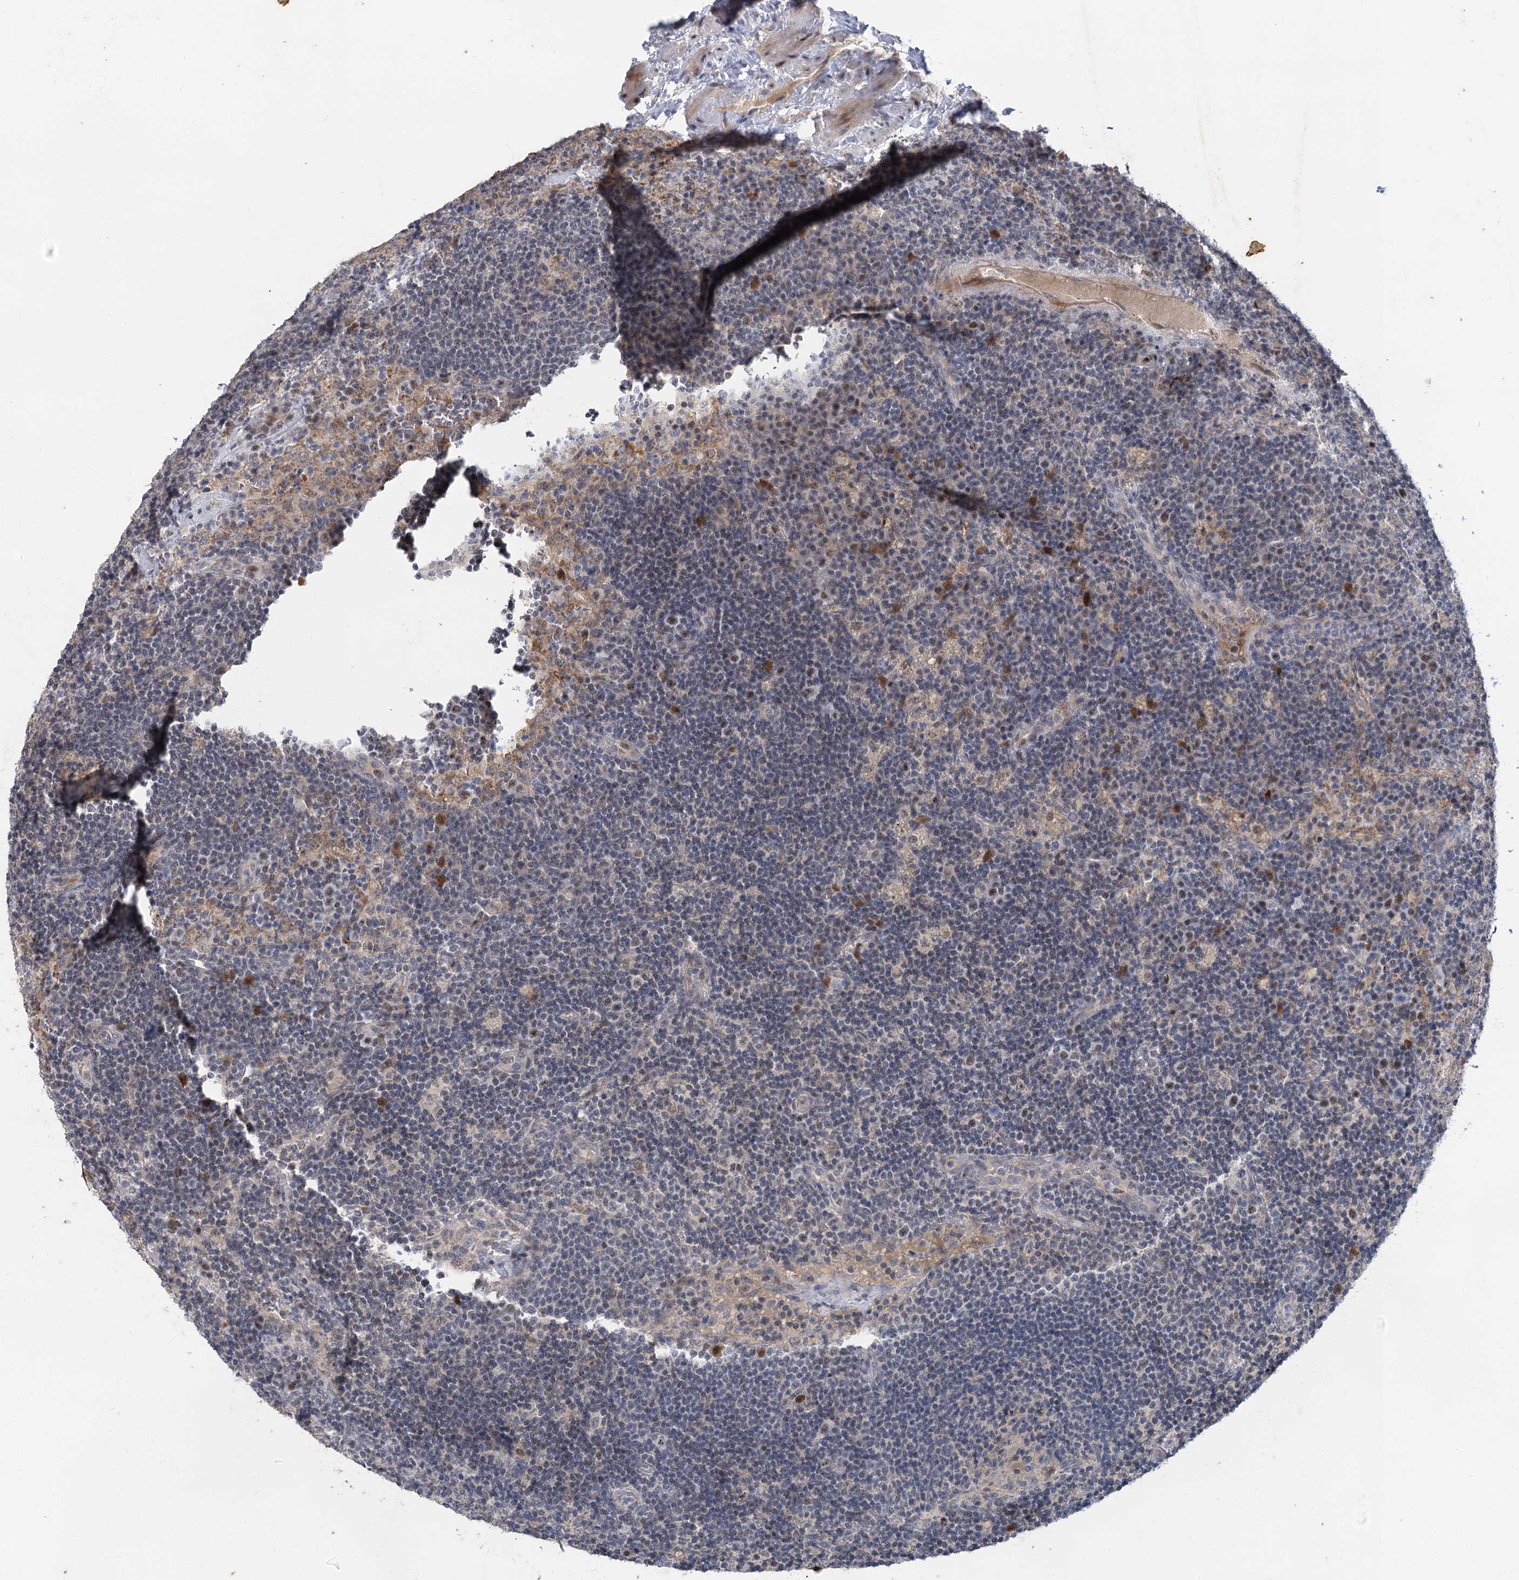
{"staining": {"intensity": "weak", "quantity": "<25%", "location": "nuclear"}, "tissue": "lymph node", "cell_type": "Germinal center cells", "image_type": "normal", "snomed": [{"axis": "morphology", "description": "Normal tissue, NOS"}, {"axis": "topography", "description": "Lymph node"}], "caption": "The immunohistochemistry (IHC) histopathology image has no significant expression in germinal center cells of lymph node. (DAB (3,3'-diaminobenzidine) immunohistochemistry (IHC), high magnification).", "gene": "IL11RA", "patient": {"sex": "female", "age": 70}}